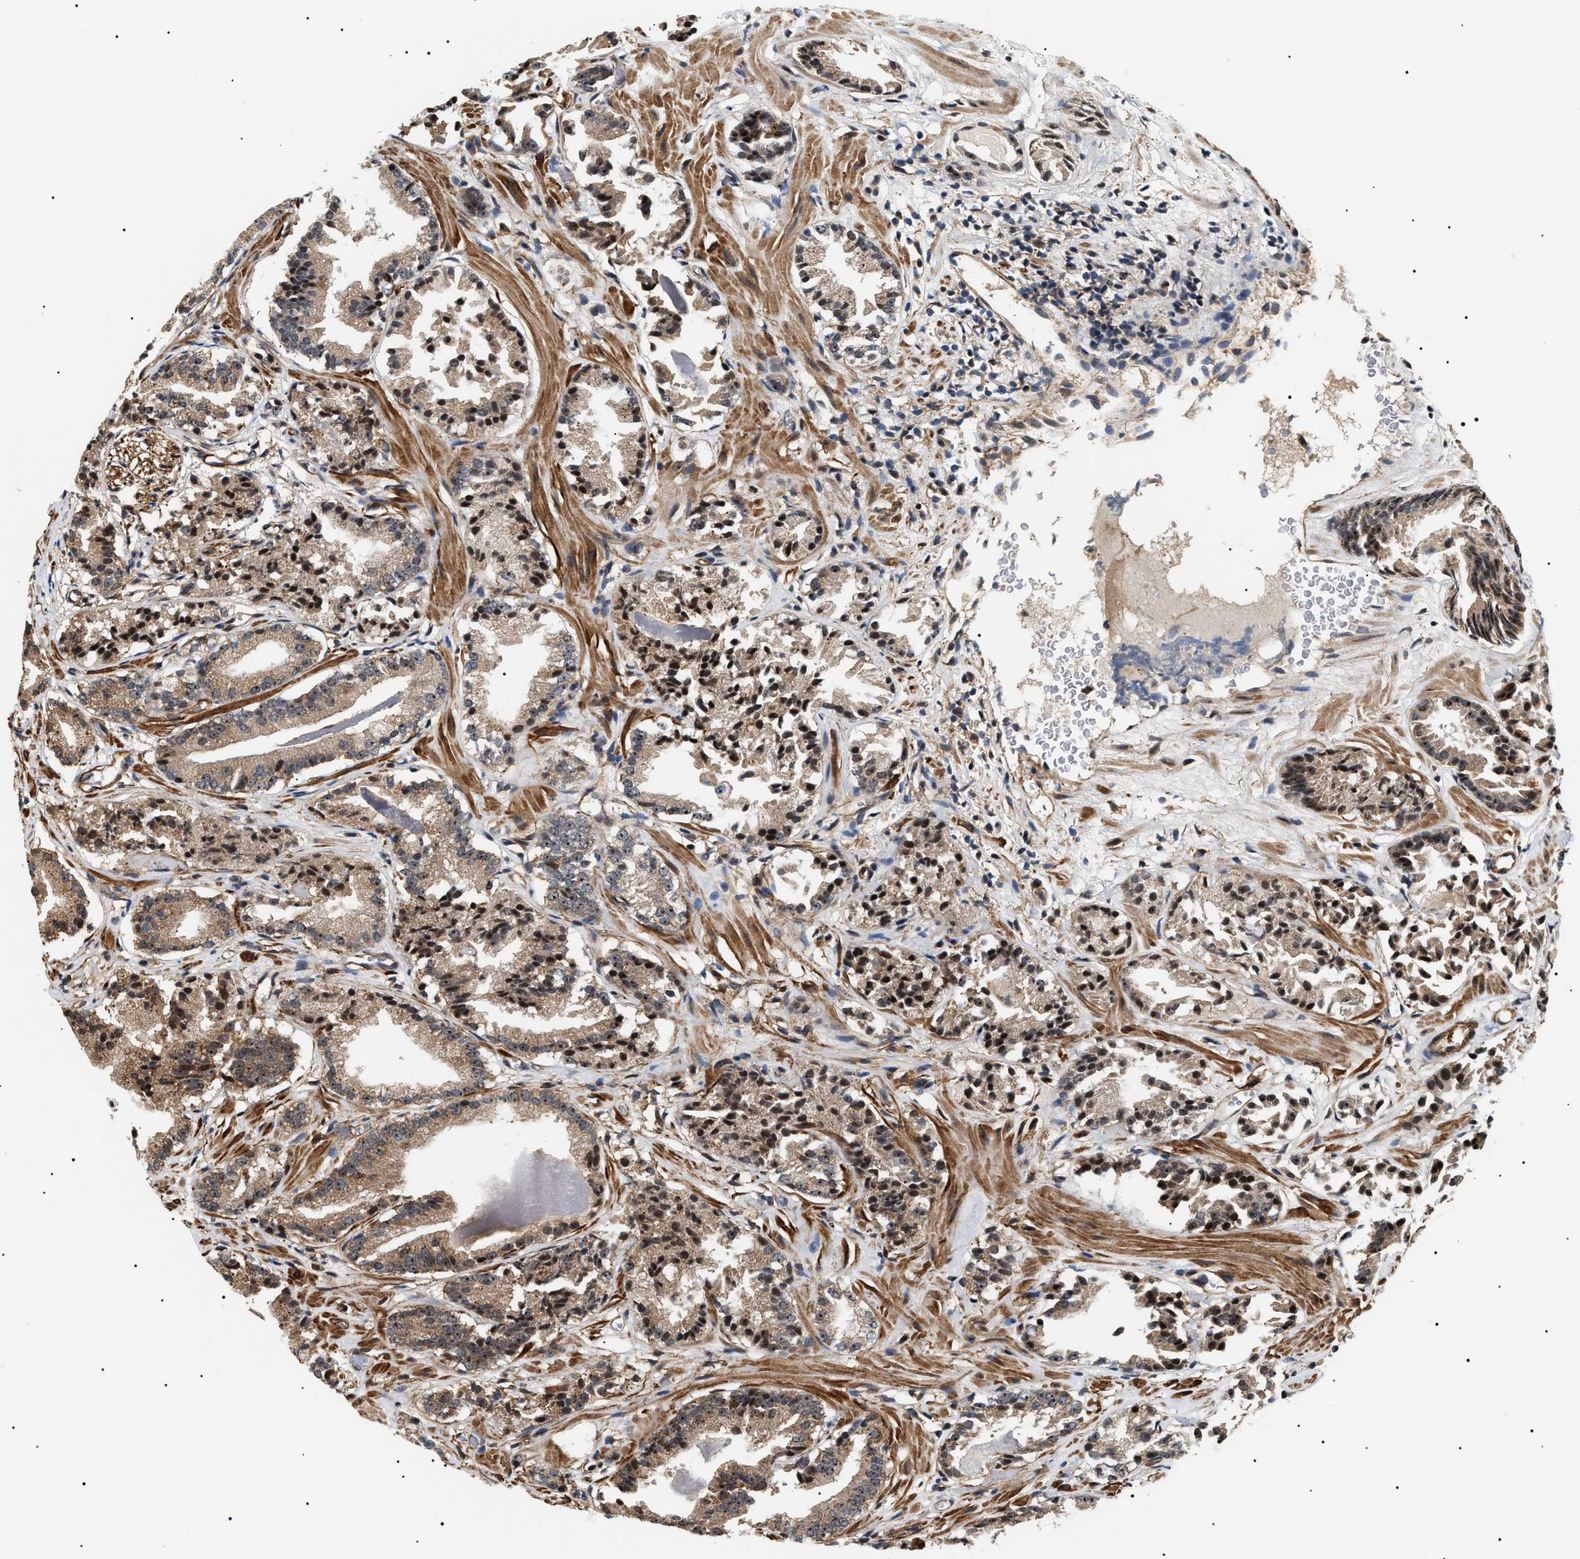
{"staining": {"intensity": "moderate", "quantity": ">75%", "location": "cytoplasmic/membranous,nuclear"}, "tissue": "prostate cancer", "cell_type": "Tumor cells", "image_type": "cancer", "snomed": [{"axis": "morphology", "description": "Adenocarcinoma, Low grade"}, {"axis": "topography", "description": "Prostate"}], "caption": "This histopathology image displays IHC staining of low-grade adenocarcinoma (prostate), with medium moderate cytoplasmic/membranous and nuclear positivity in approximately >75% of tumor cells.", "gene": "SH3GLB2", "patient": {"sex": "male", "age": 51}}